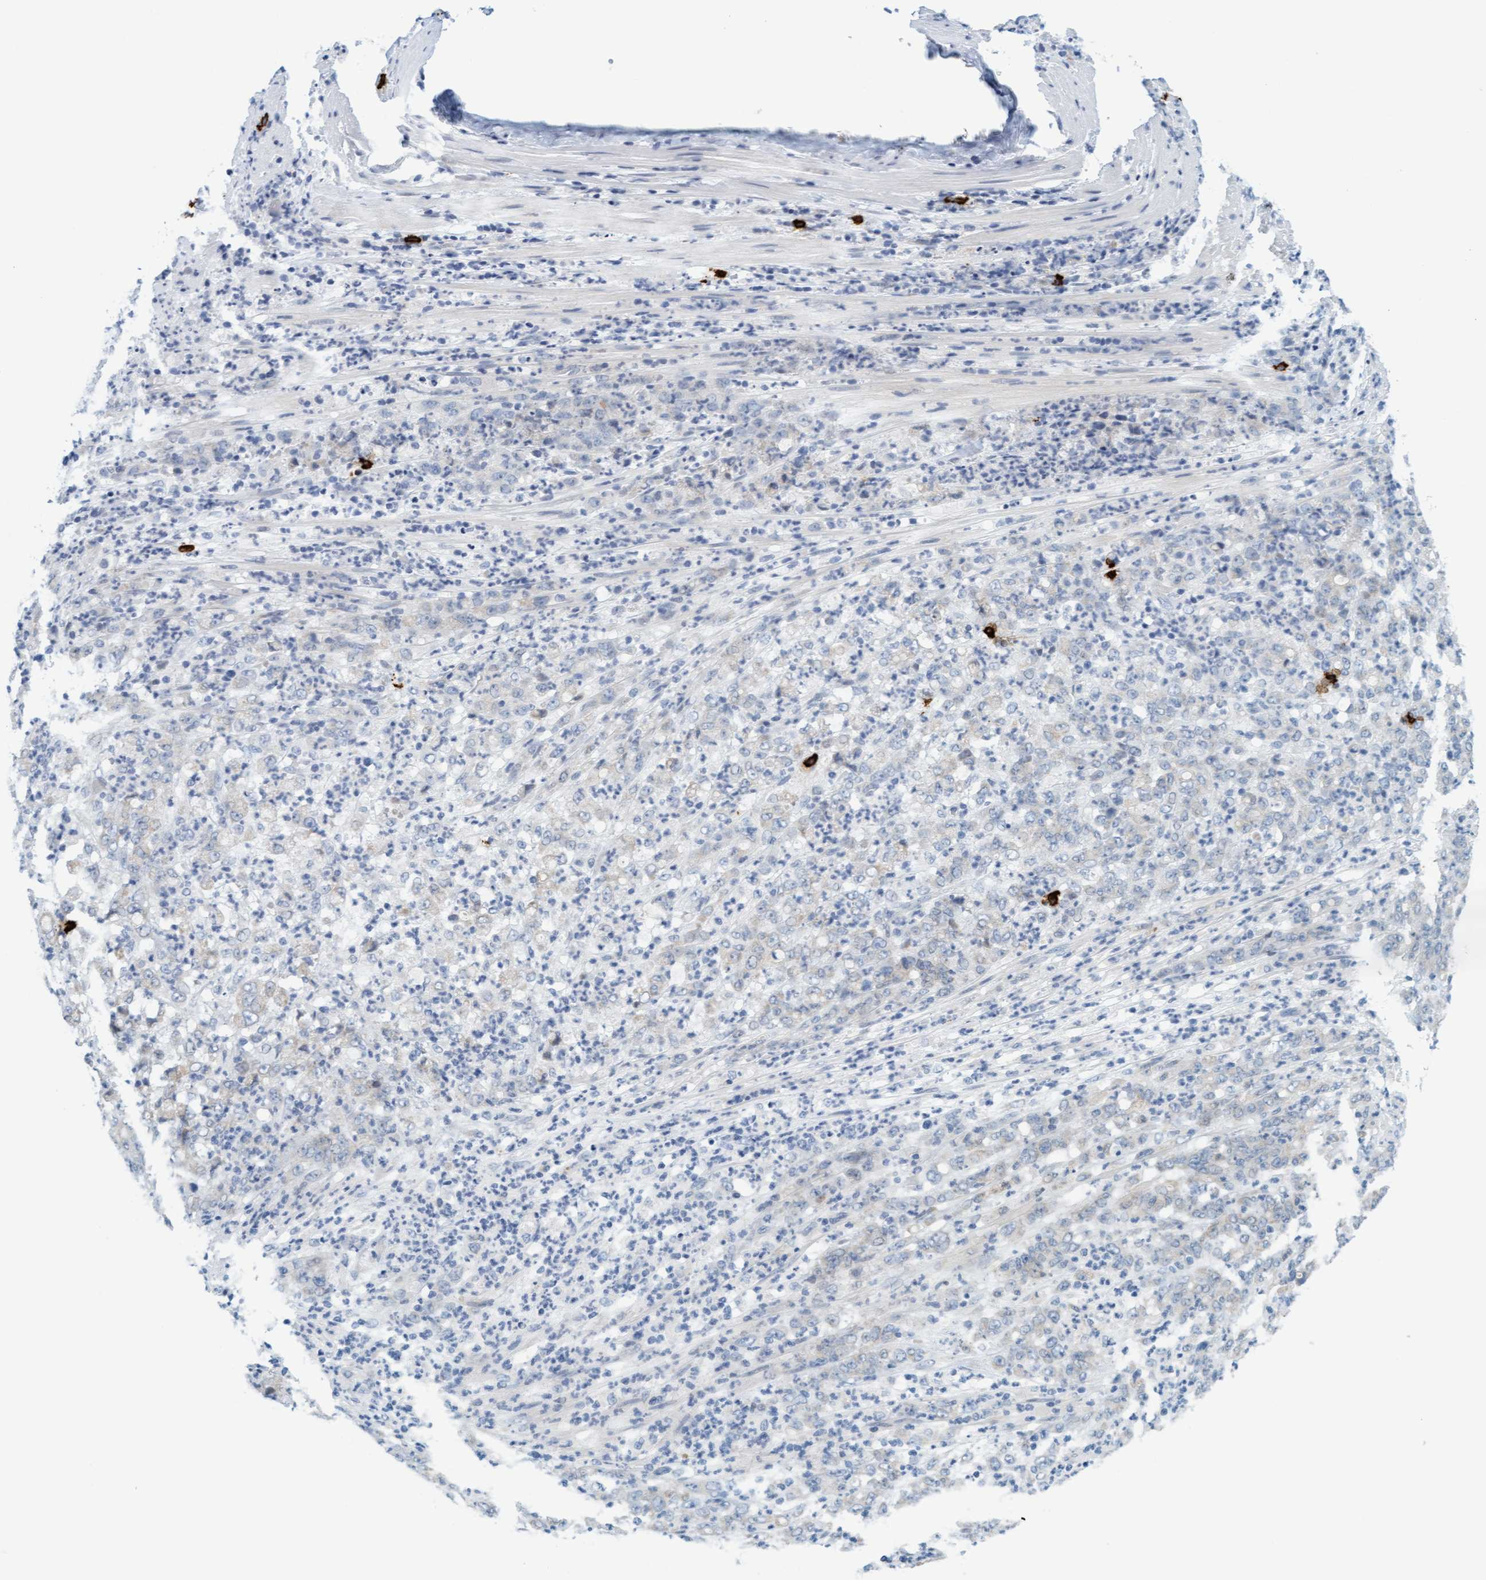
{"staining": {"intensity": "negative", "quantity": "none", "location": "none"}, "tissue": "stomach cancer", "cell_type": "Tumor cells", "image_type": "cancer", "snomed": [{"axis": "morphology", "description": "Adenocarcinoma, NOS"}, {"axis": "topography", "description": "Stomach, lower"}], "caption": "High power microscopy histopathology image of an IHC photomicrograph of stomach cancer, revealing no significant expression in tumor cells. The staining was performed using DAB to visualize the protein expression in brown, while the nuclei were stained in blue with hematoxylin (Magnification: 20x).", "gene": "CPA3", "patient": {"sex": "female", "age": 71}}